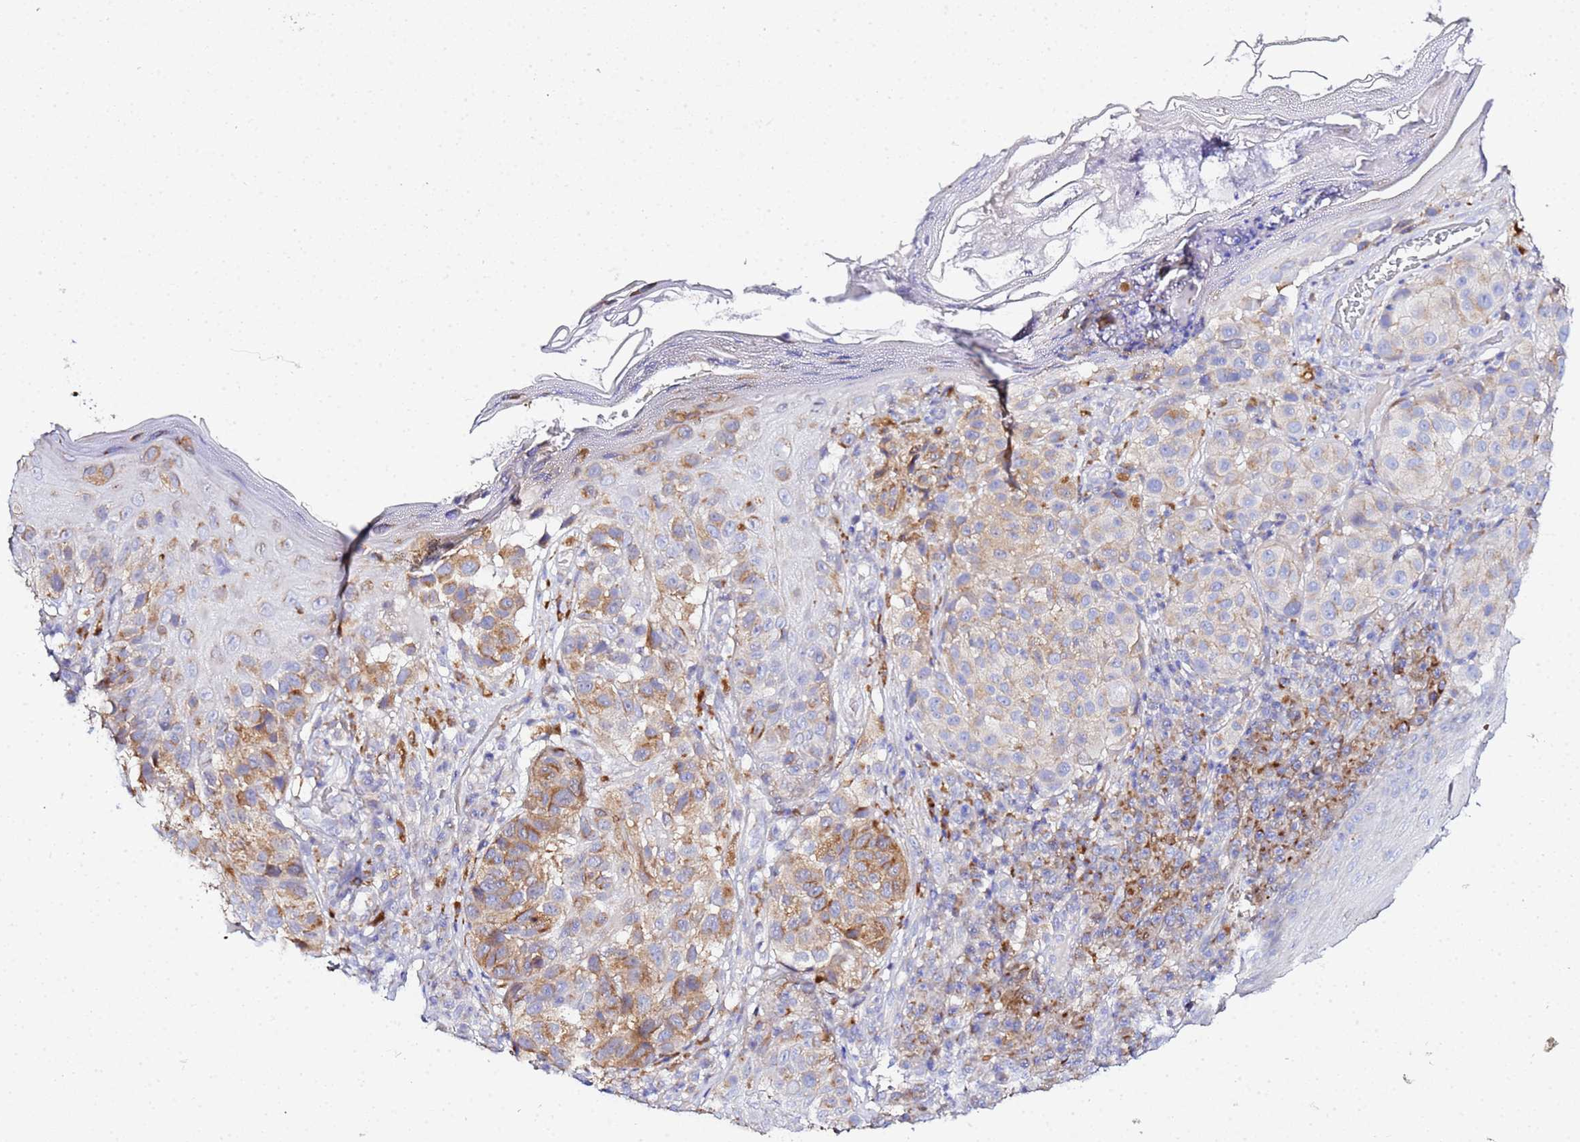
{"staining": {"intensity": "weak", "quantity": "25%-75%", "location": "cytoplasmic/membranous"}, "tissue": "melanoma", "cell_type": "Tumor cells", "image_type": "cancer", "snomed": [{"axis": "morphology", "description": "Malignant melanoma, NOS"}, {"axis": "topography", "description": "Skin"}], "caption": "A high-resolution micrograph shows immunohistochemistry staining of malignant melanoma, which shows weak cytoplasmic/membranous expression in about 25%-75% of tumor cells.", "gene": "VTI1B", "patient": {"sex": "male", "age": 38}}